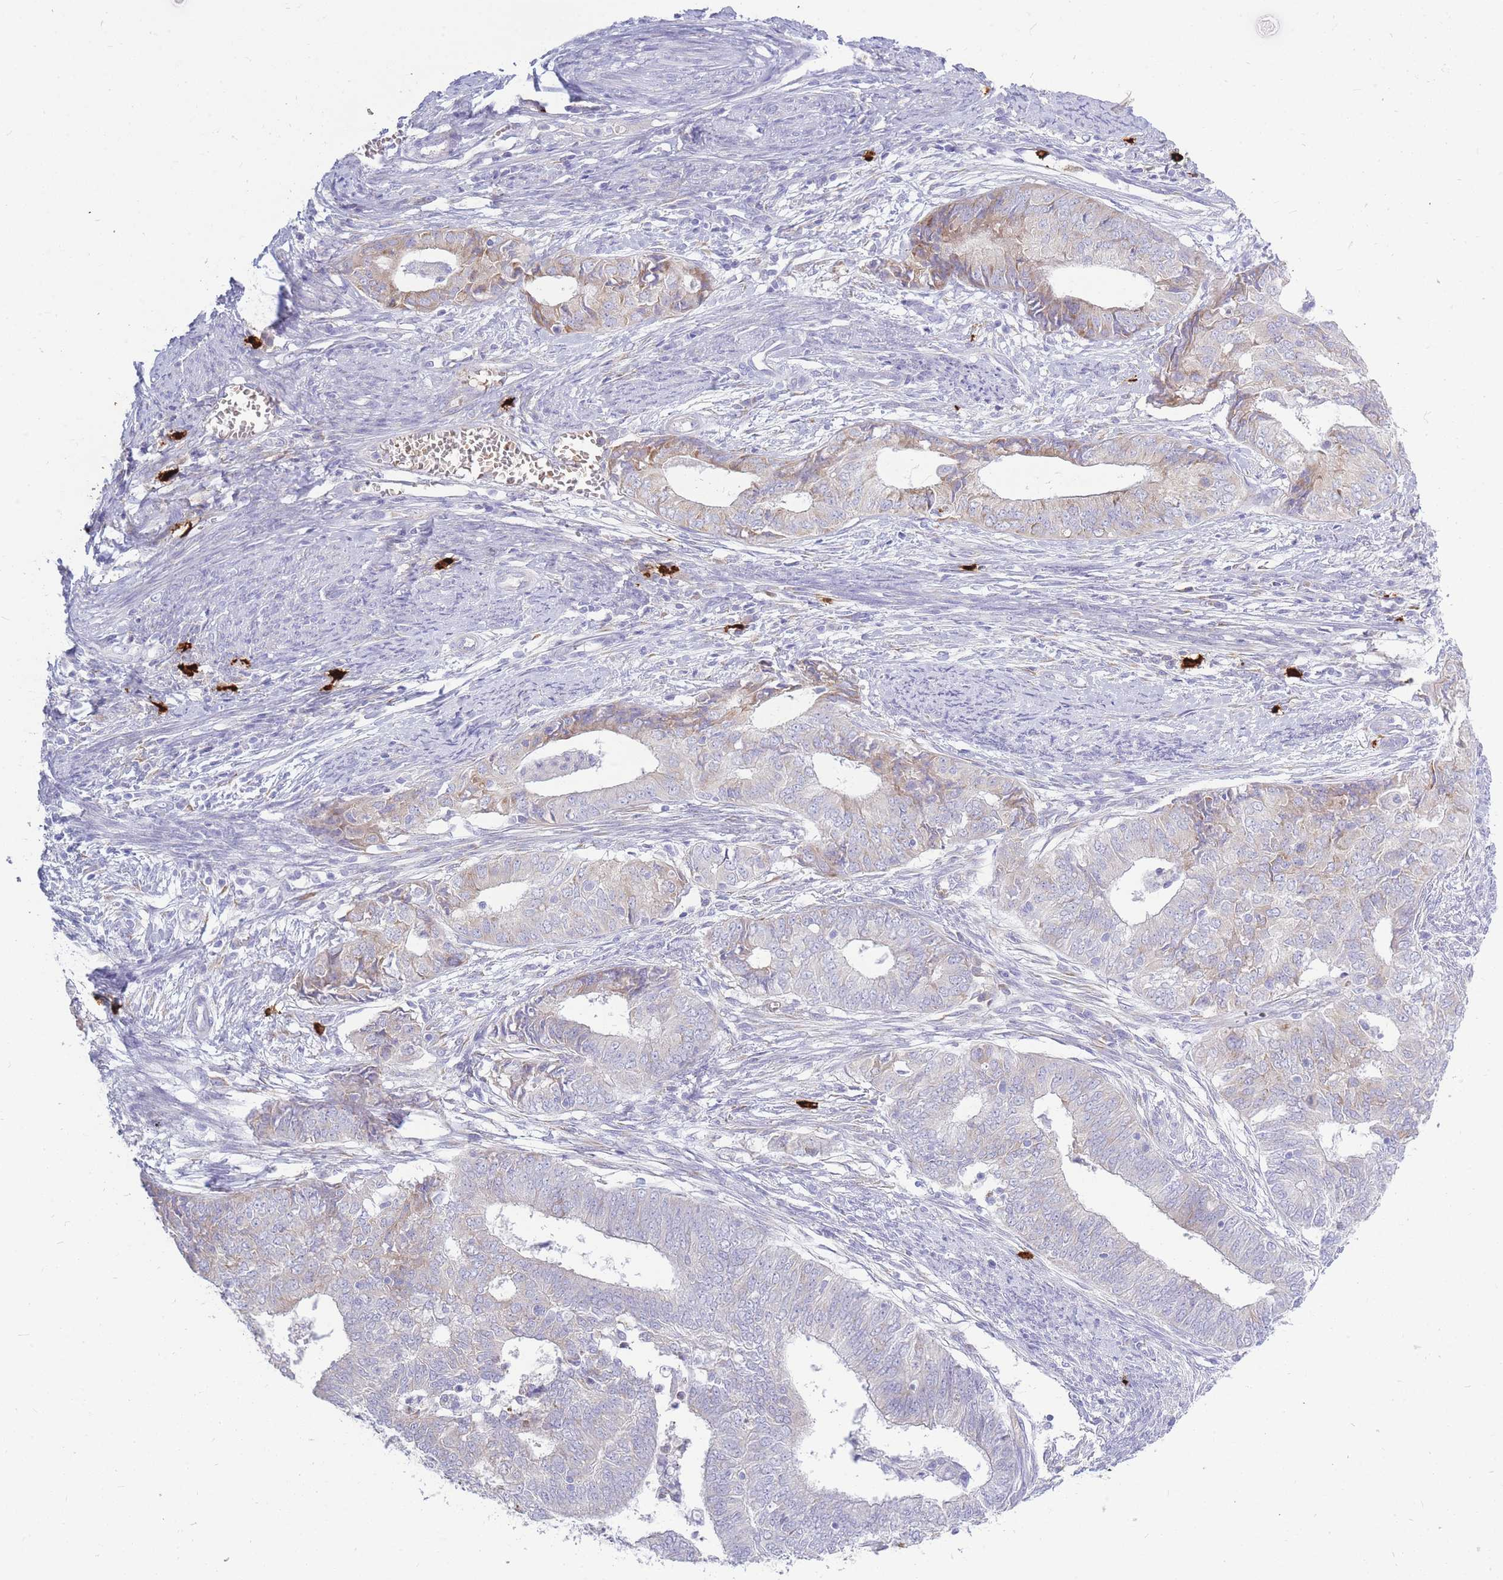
{"staining": {"intensity": "weak", "quantity": "<25%", "location": "cytoplasmic/membranous"}, "tissue": "endometrial cancer", "cell_type": "Tumor cells", "image_type": "cancer", "snomed": [{"axis": "morphology", "description": "Adenocarcinoma, NOS"}, {"axis": "topography", "description": "Endometrium"}], "caption": "There is no significant expression in tumor cells of endometrial cancer (adenocarcinoma).", "gene": "TPSD1", "patient": {"sex": "female", "age": 62}}